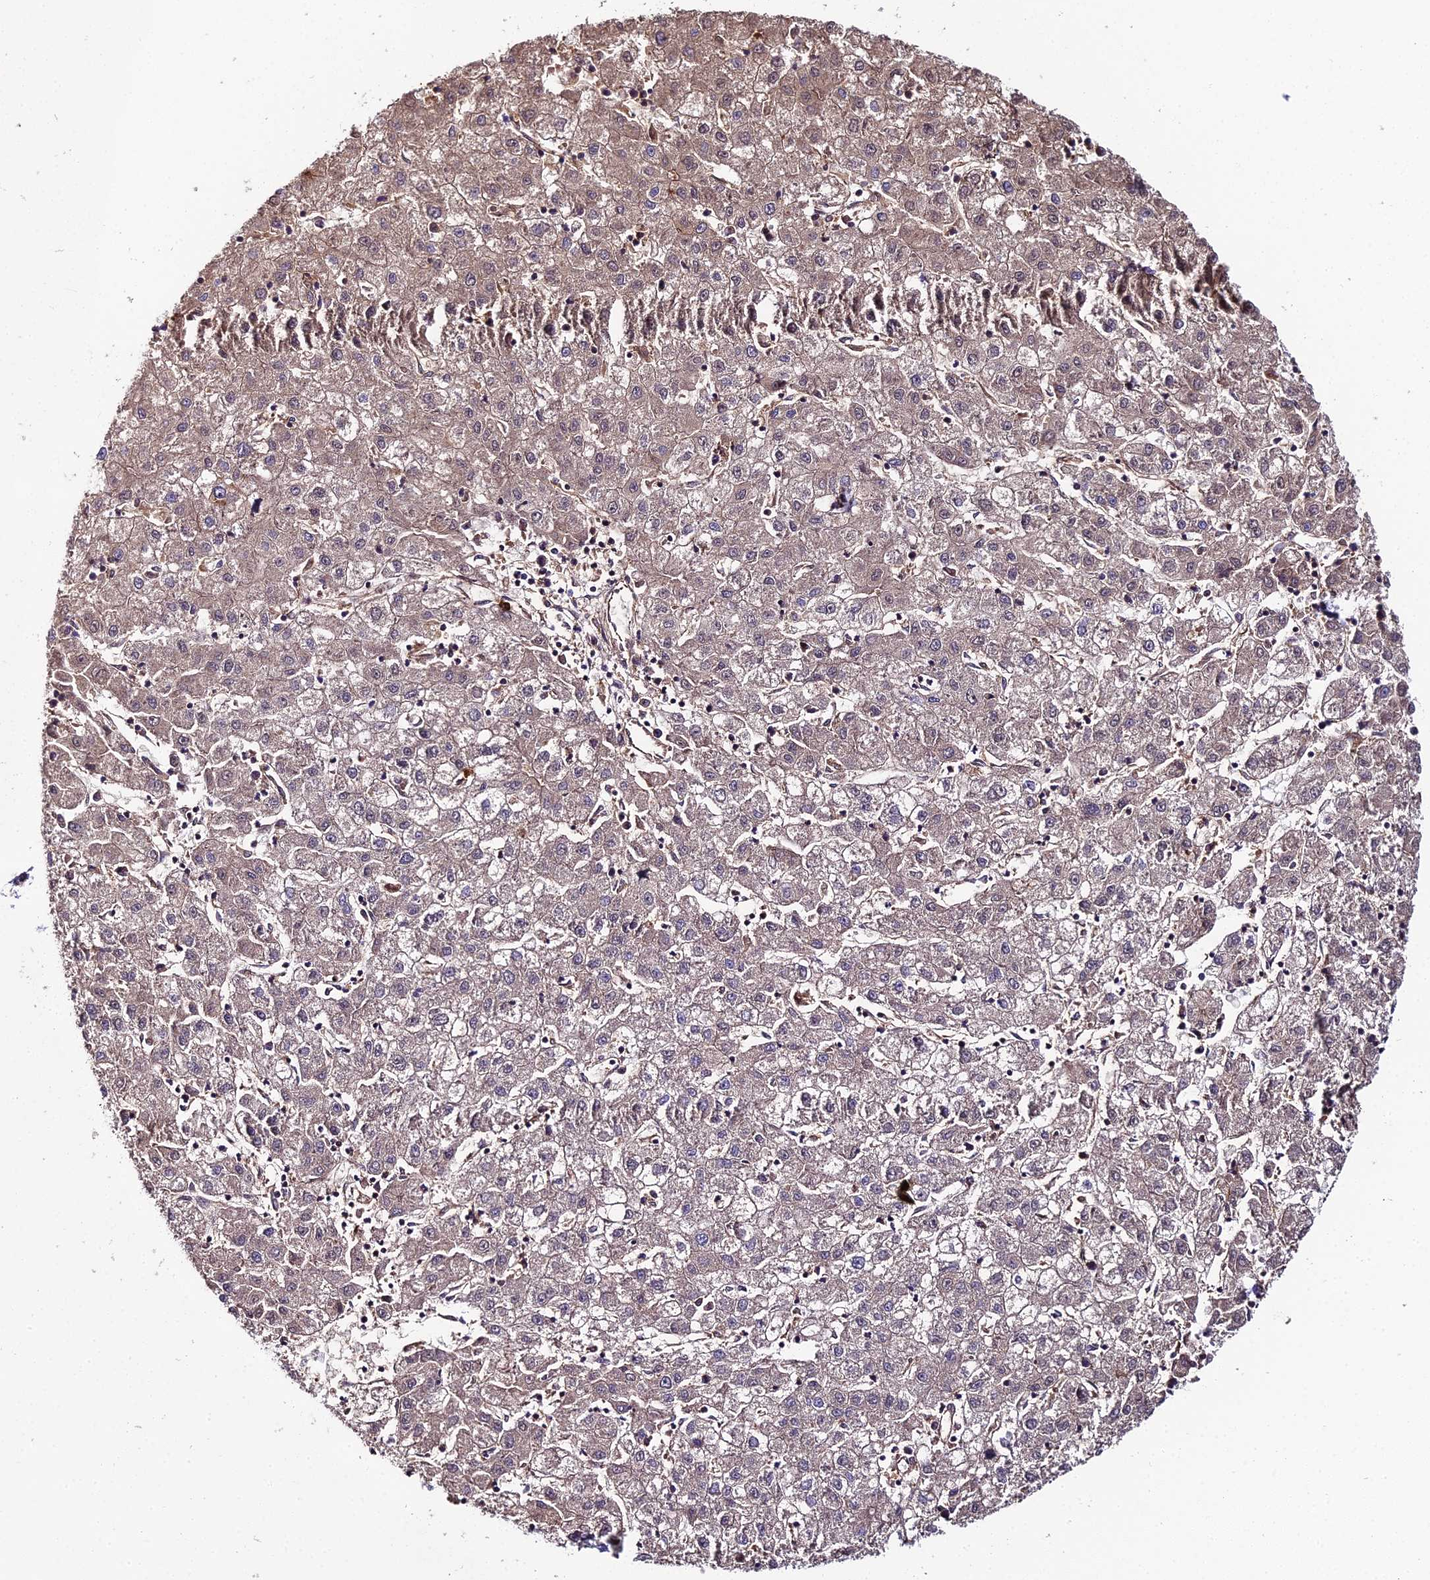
{"staining": {"intensity": "weak", "quantity": "25%-75%", "location": "cytoplasmic/membranous"}, "tissue": "liver cancer", "cell_type": "Tumor cells", "image_type": "cancer", "snomed": [{"axis": "morphology", "description": "Carcinoma, Hepatocellular, NOS"}, {"axis": "topography", "description": "Liver"}], "caption": "An immunohistochemistry photomicrograph of tumor tissue is shown. Protein staining in brown highlights weak cytoplasmic/membranous positivity in liver cancer (hepatocellular carcinoma) within tumor cells.", "gene": "BEX4", "patient": {"sex": "male", "age": 72}}